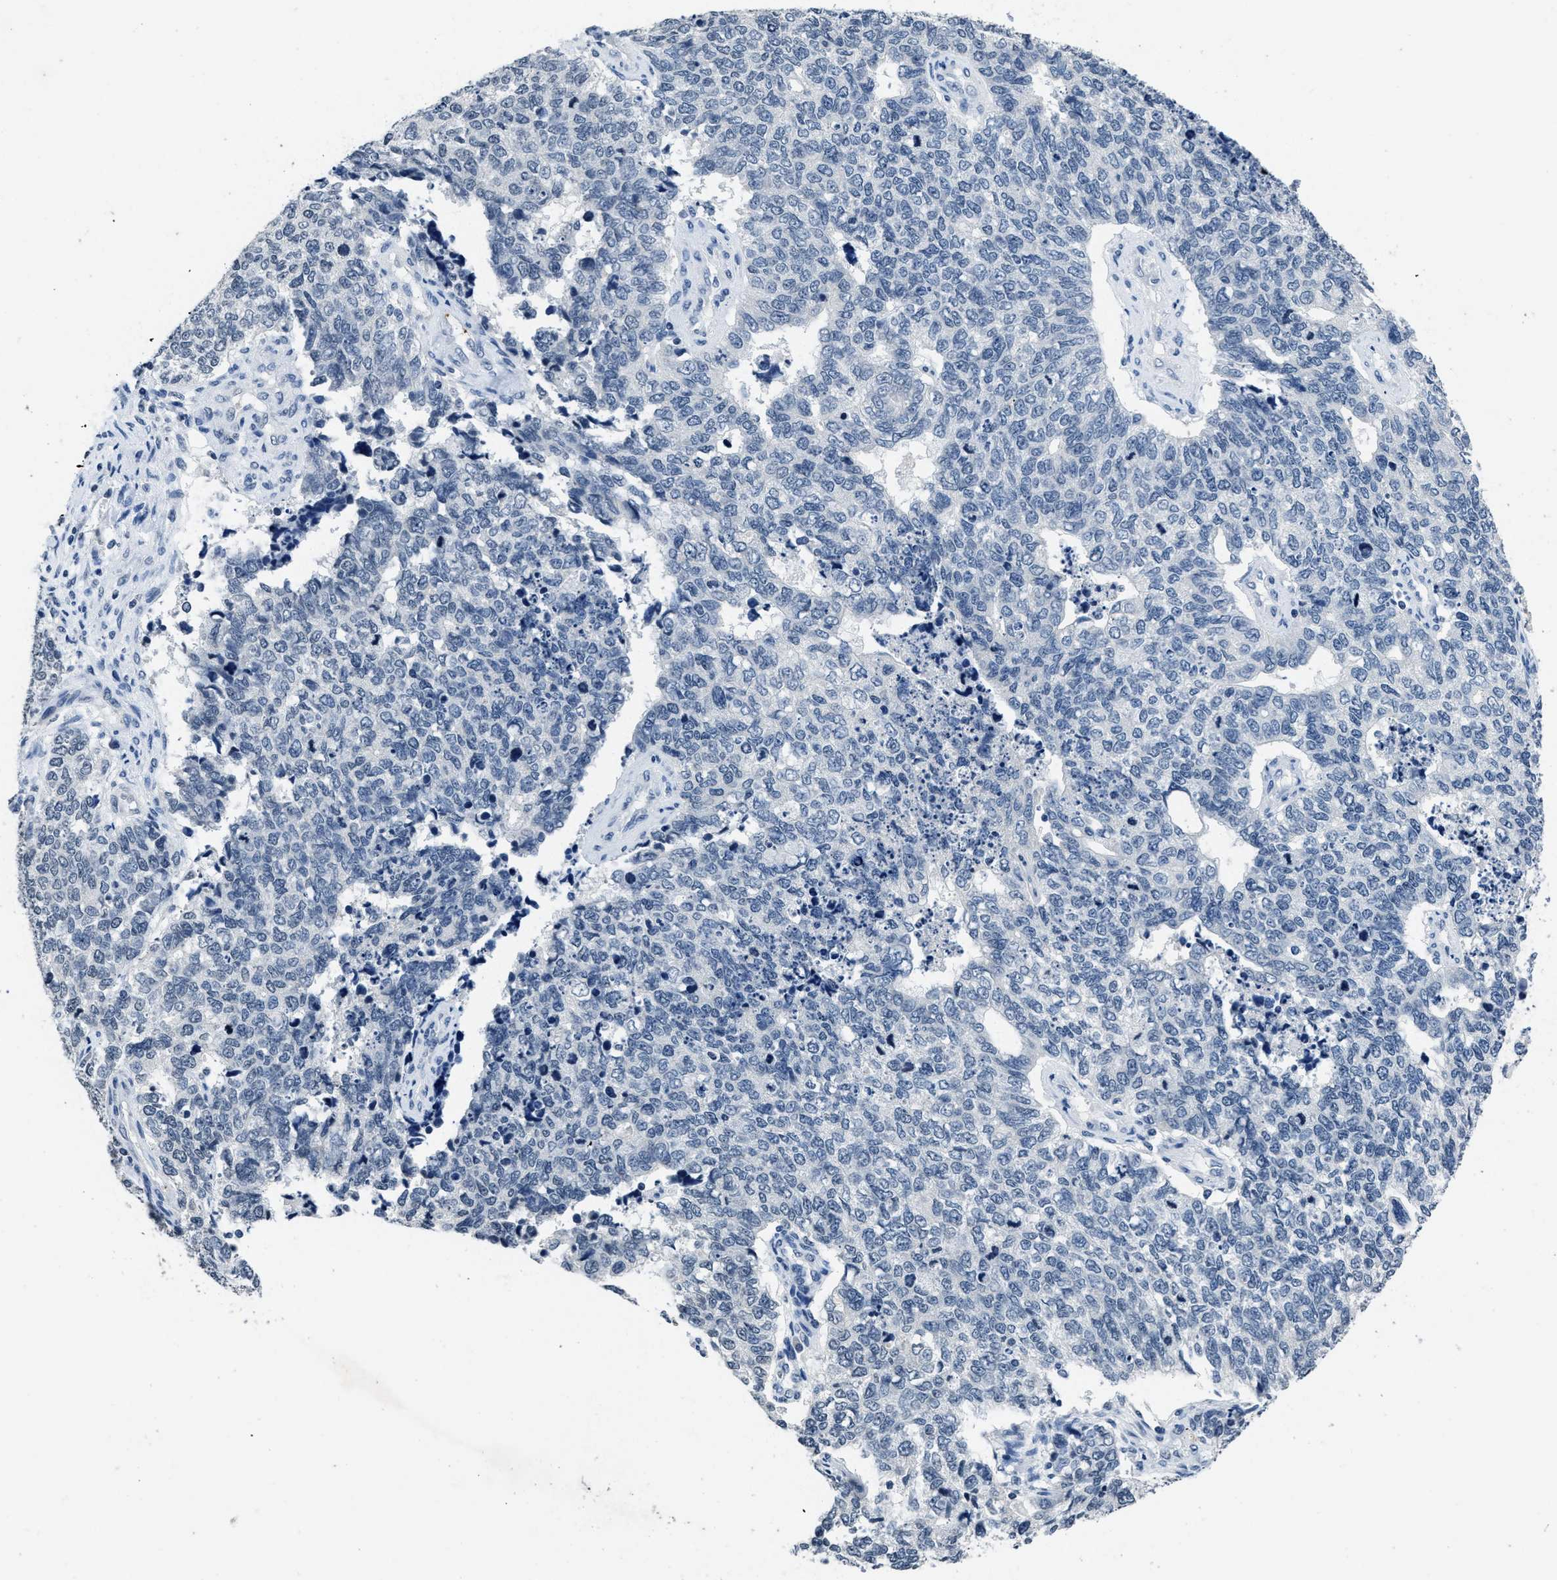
{"staining": {"intensity": "negative", "quantity": "none", "location": "none"}, "tissue": "cervical cancer", "cell_type": "Tumor cells", "image_type": "cancer", "snomed": [{"axis": "morphology", "description": "Squamous cell carcinoma, NOS"}, {"axis": "topography", "description": "Cervix"}], "caption": "Tumor cells show no significant protein staining in cervical squamous cell carcinoma.", "gene": "ITGA2B", "patient": {"sex": "female", "age": 63}}